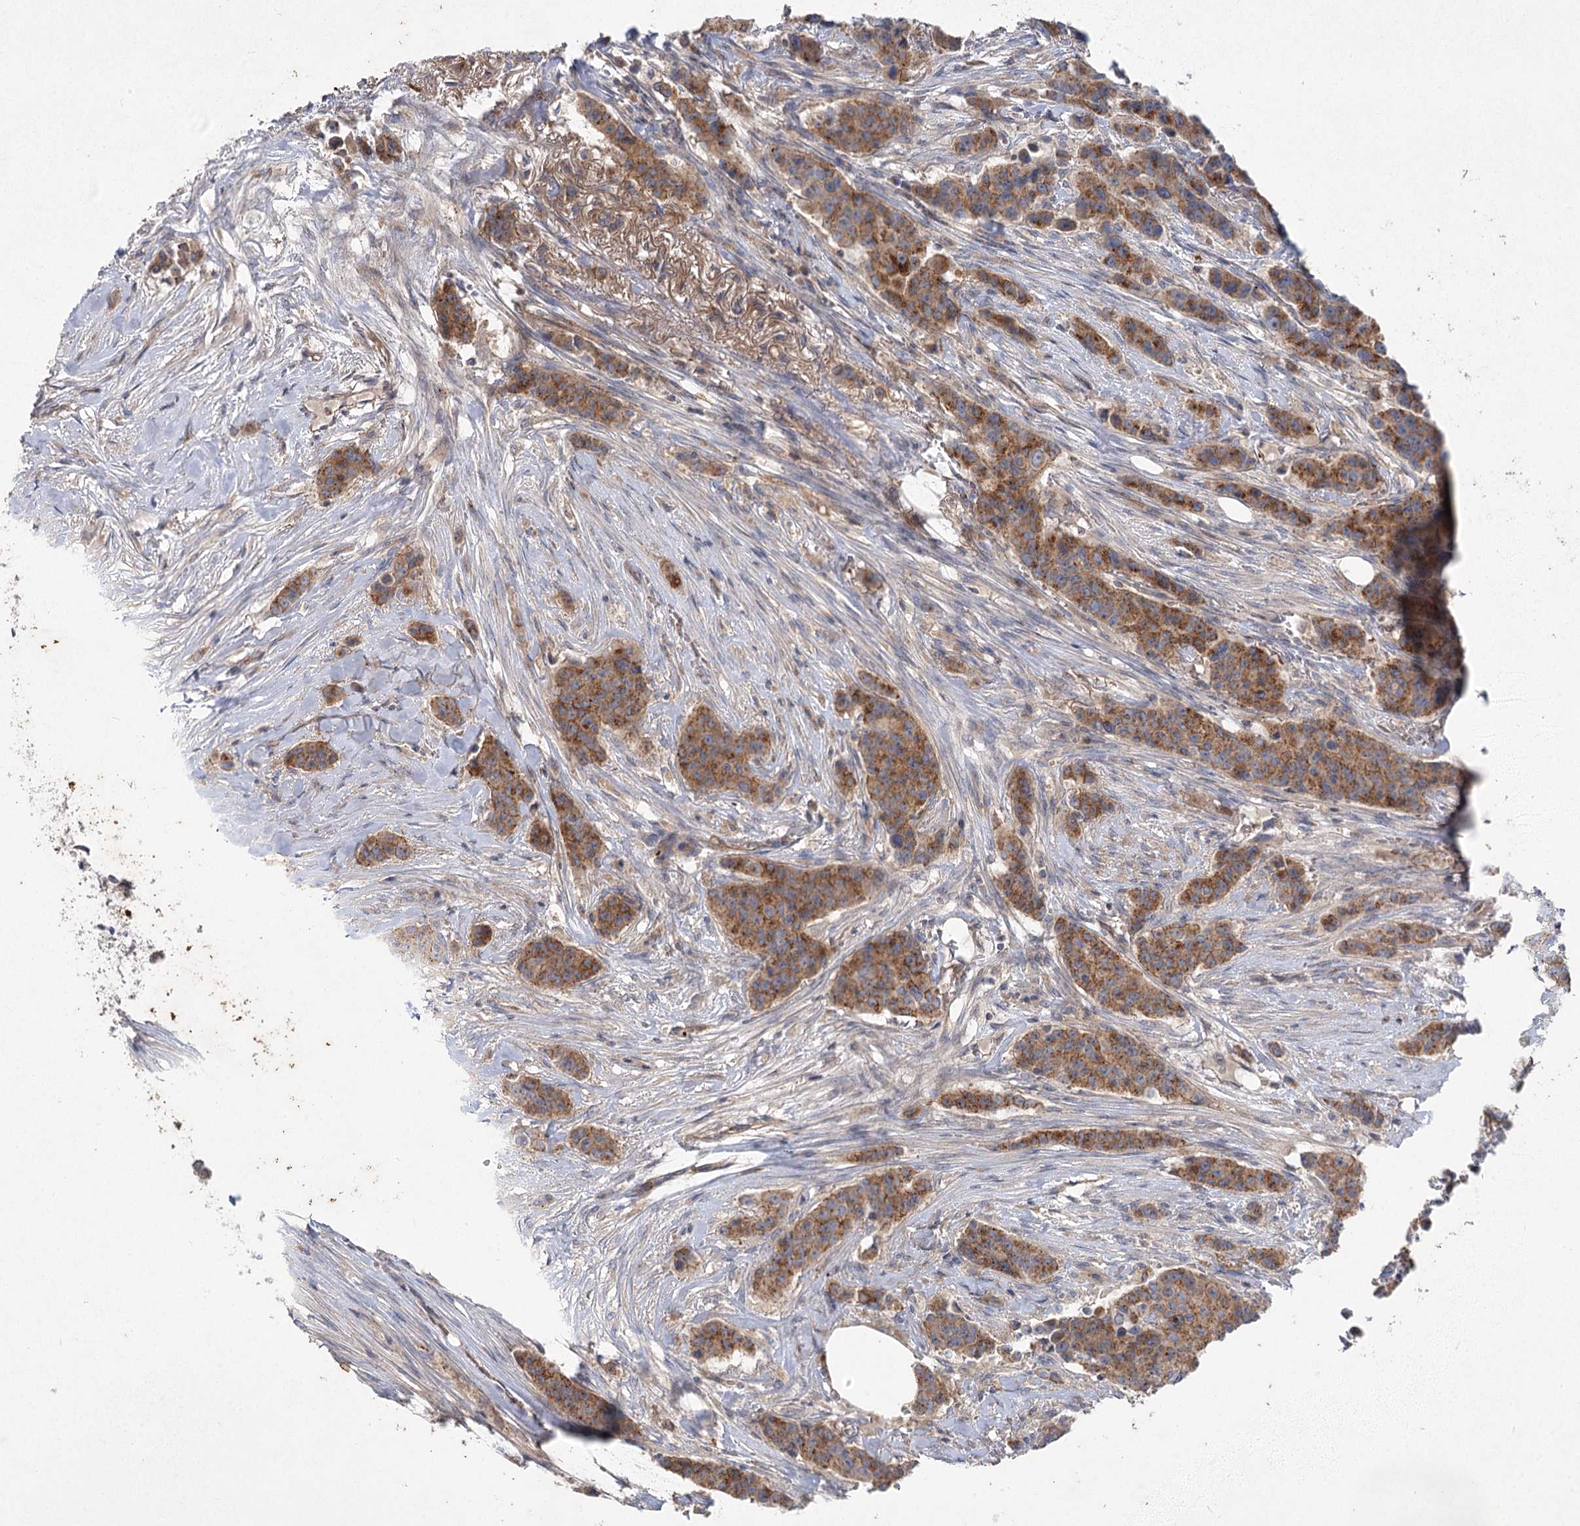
{"staining": {"intensity": "strong", "quantity": ">75%", "location": "cytoplasmic/membranous"}, "tissue": "breast cancer", "cell_type": "Tumor cells", "image_type": "cancer", "snomed": [{"axis": "morphology", "description": "Duct carcinoma"}, {"axis": "topography", "description": "Breast"}], "caption": "The immunohistochemical stain highlights strong cytoplasmic/membranous expression in tumor cells of infiltrating ductal carcinoma (breast) tissue.", "gene": "KIAA0825", "patient": {"sex": "female", "age": 40}}